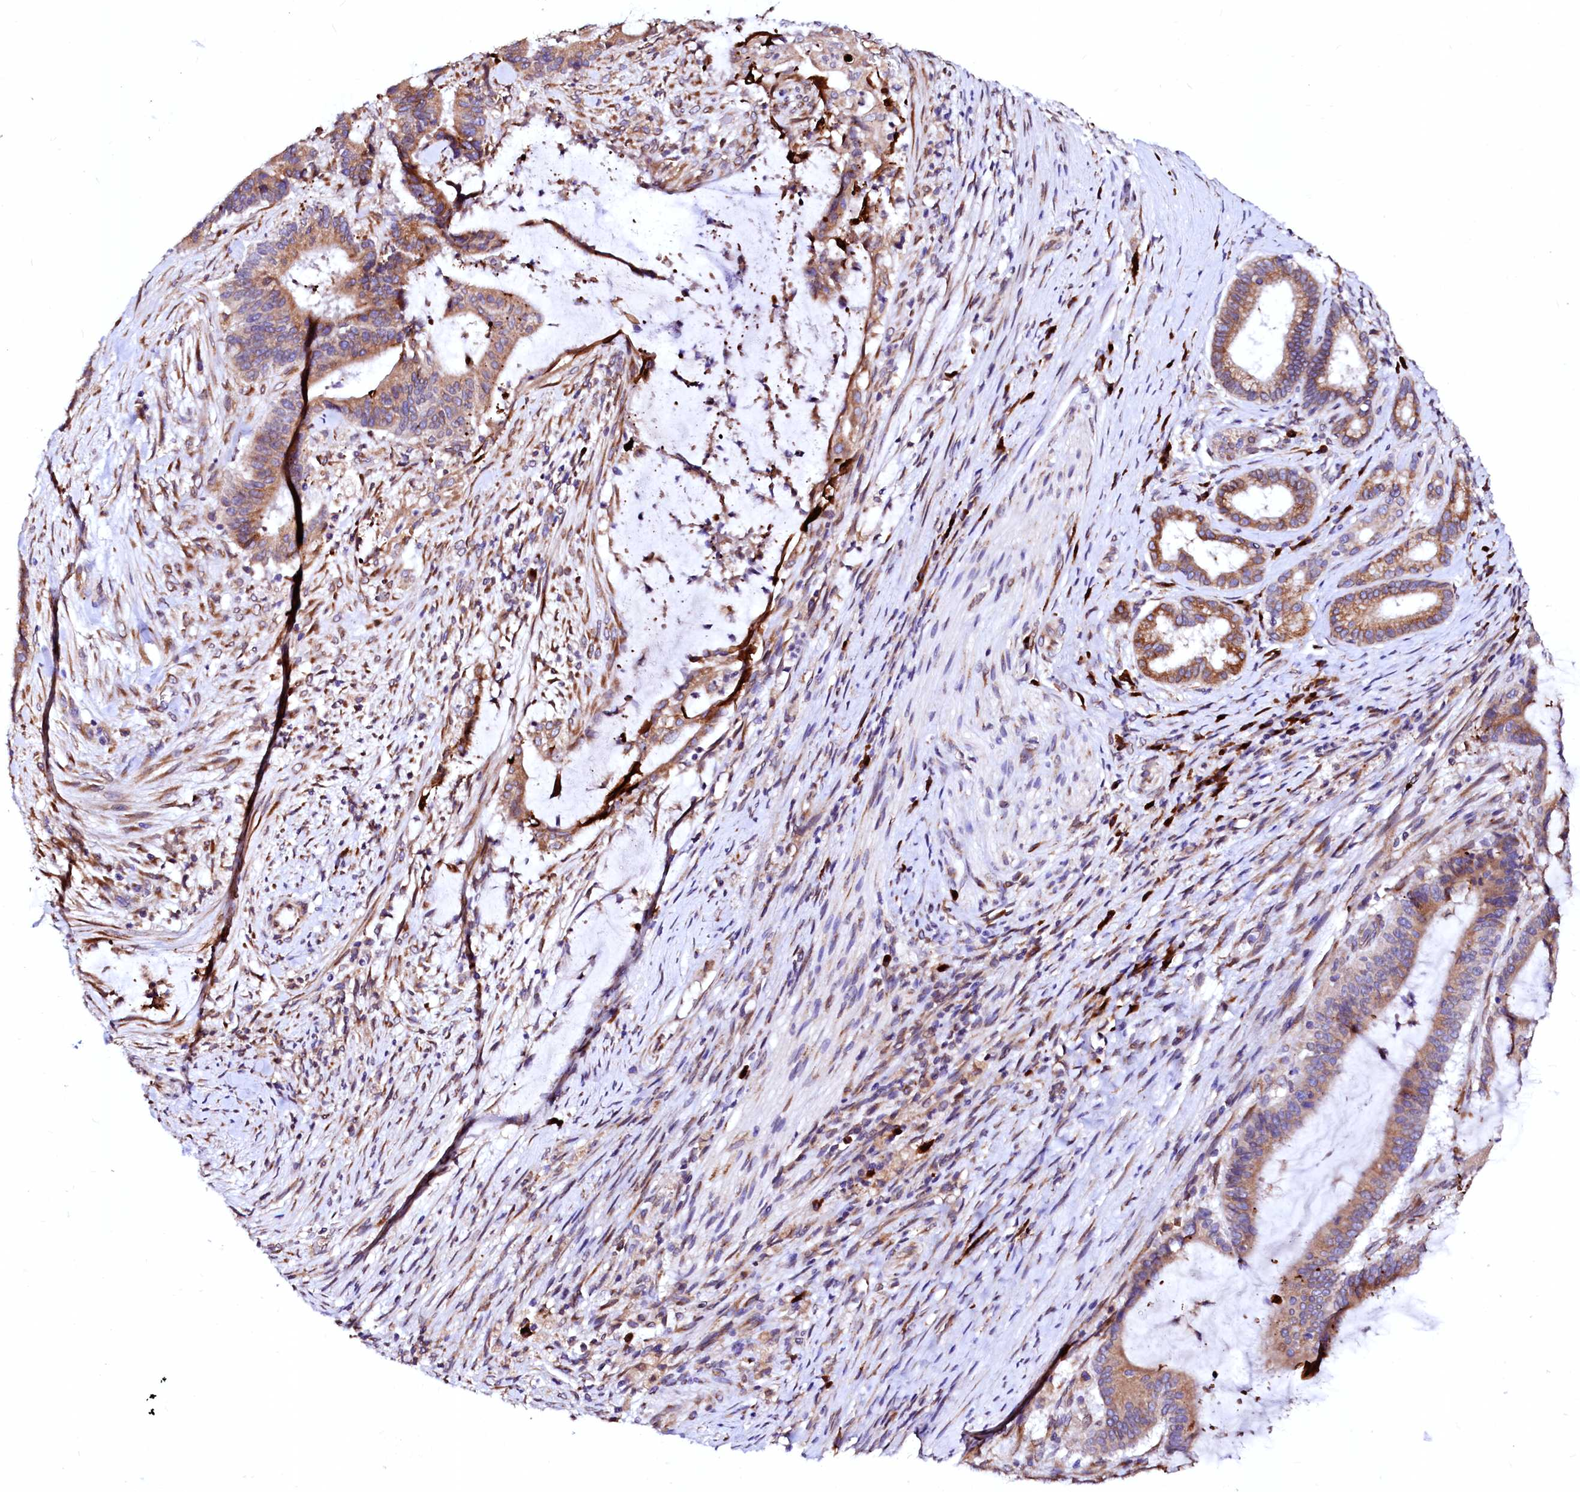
{"staining": {"intensity": "moderate", "quantity": ">75%", "location": "cytoplasmic/membranous"}, "tissue": "liver cancer", "cell_type": "Tumor cells", "image_type": "cancer", "snomed": [{"axis": "morphology", "description": "Normal tissue, NOS"}, {"axis": "morphology", "description": "Cholangiocarcinoma"}, {"axis": "topography", "description": "Liver"}, {"axis": "topography", "description": "Peripheral nerve tissue"}], "caption": "Moderate cytoplasmic/membranous protein staining is appreciated in approximately >75% of tumor cells in liver cancer.", "gene": "LMAN1", "patient": {"sex": "female", "age": 73}}